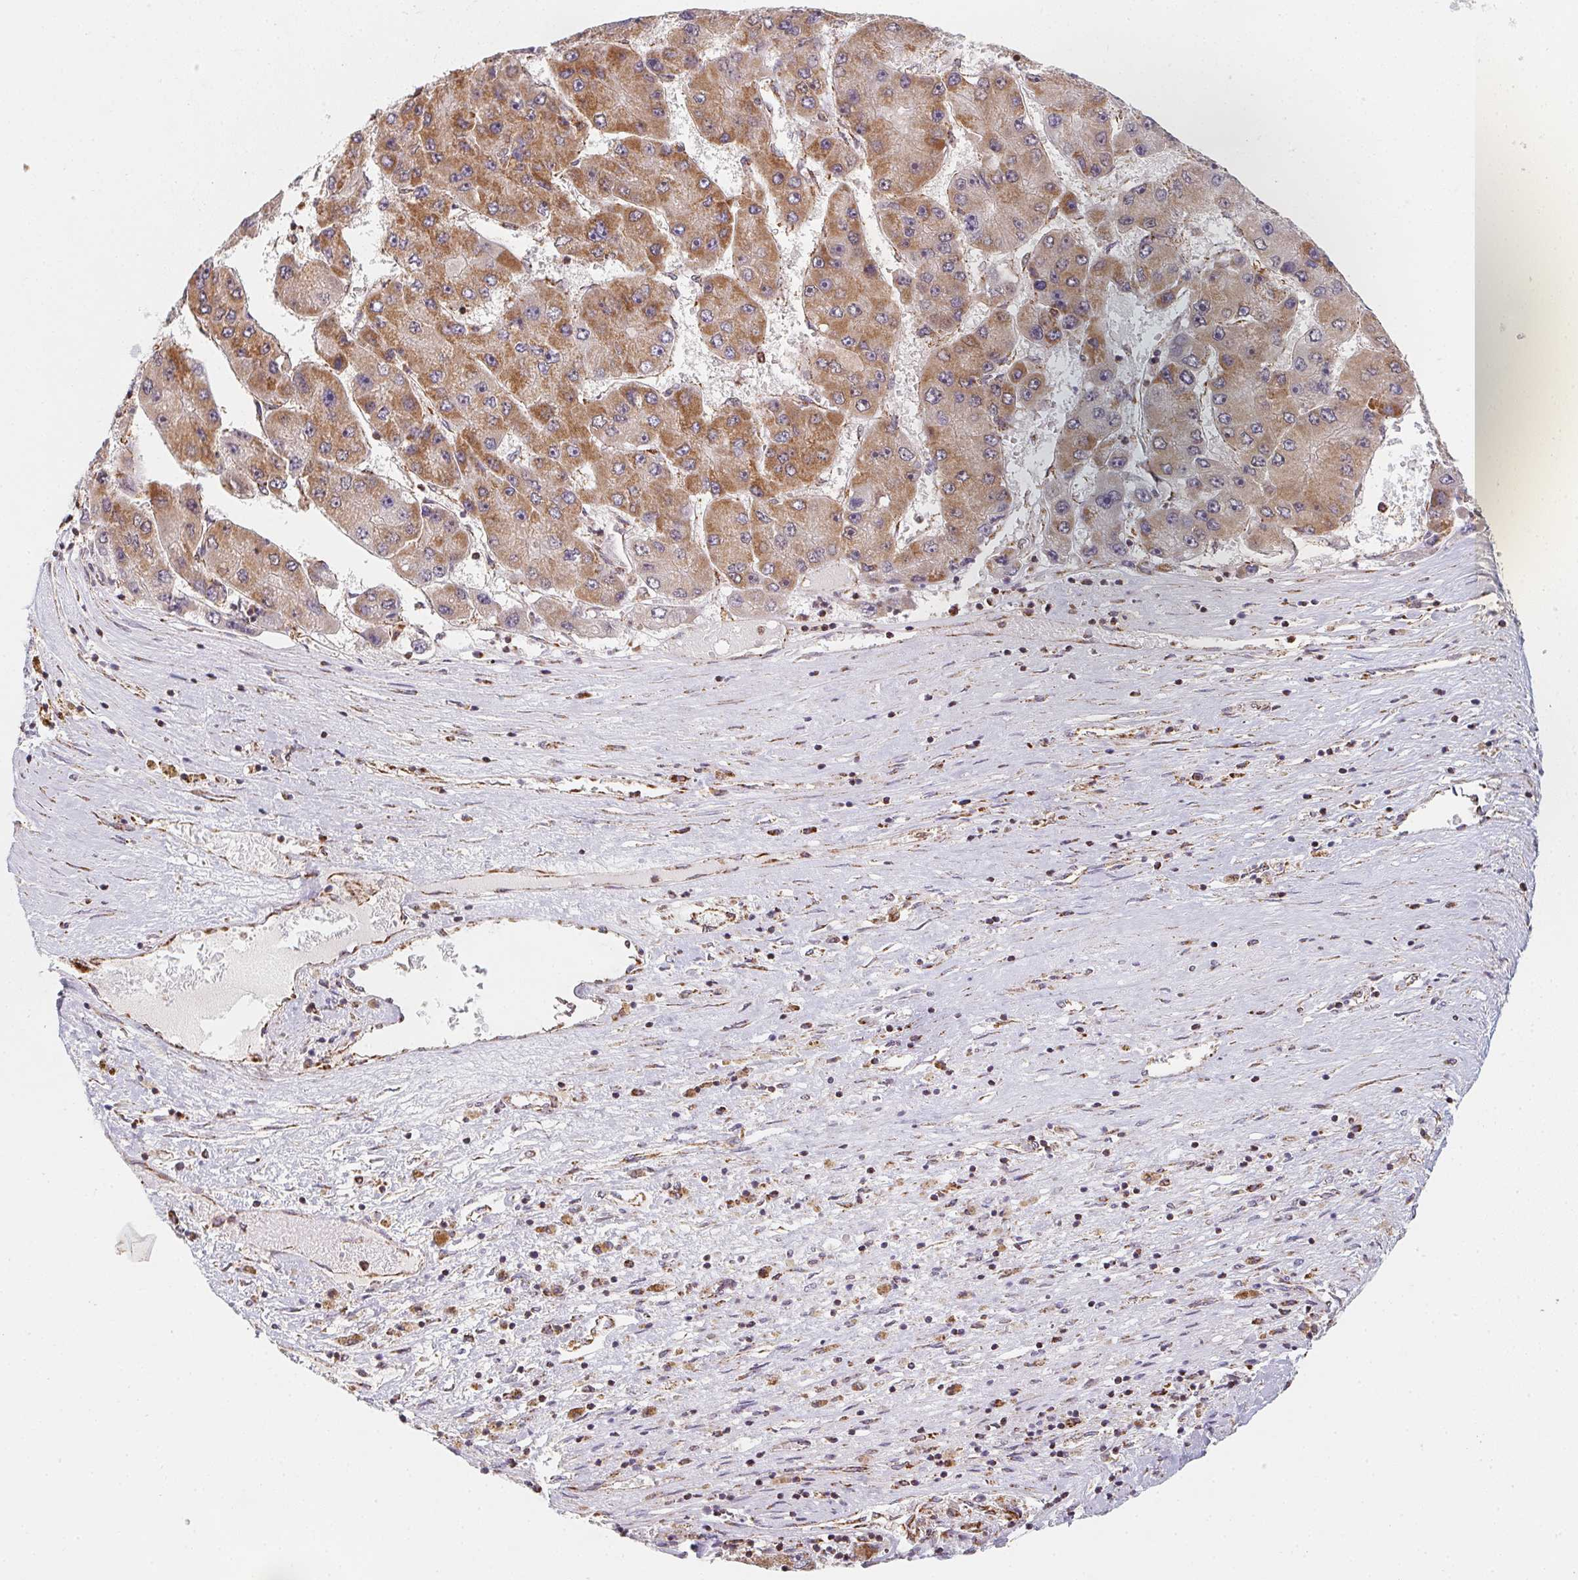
{"staining": {"intensity": "moderate", "quantity": ">75%", "location": "cytoplasmic/membranous"}, "tissue": "liver cancer", "cell_type": "Tumor cells", "image_type": "cancer", "snomed": [{"axis": "morphology", "description": "Carcinoma, Hepatocellular, NOS"}, {"axis": "topography", "description": "Liver"}], "caption": "A brown stain highlights moderate cytoplasmic/membranous staining of a protein in liver cancer (hepatocellular carcinoma) tumor cells.", "gene": "NDUFS6", "patient": {"sex": "female", "age": 61}}